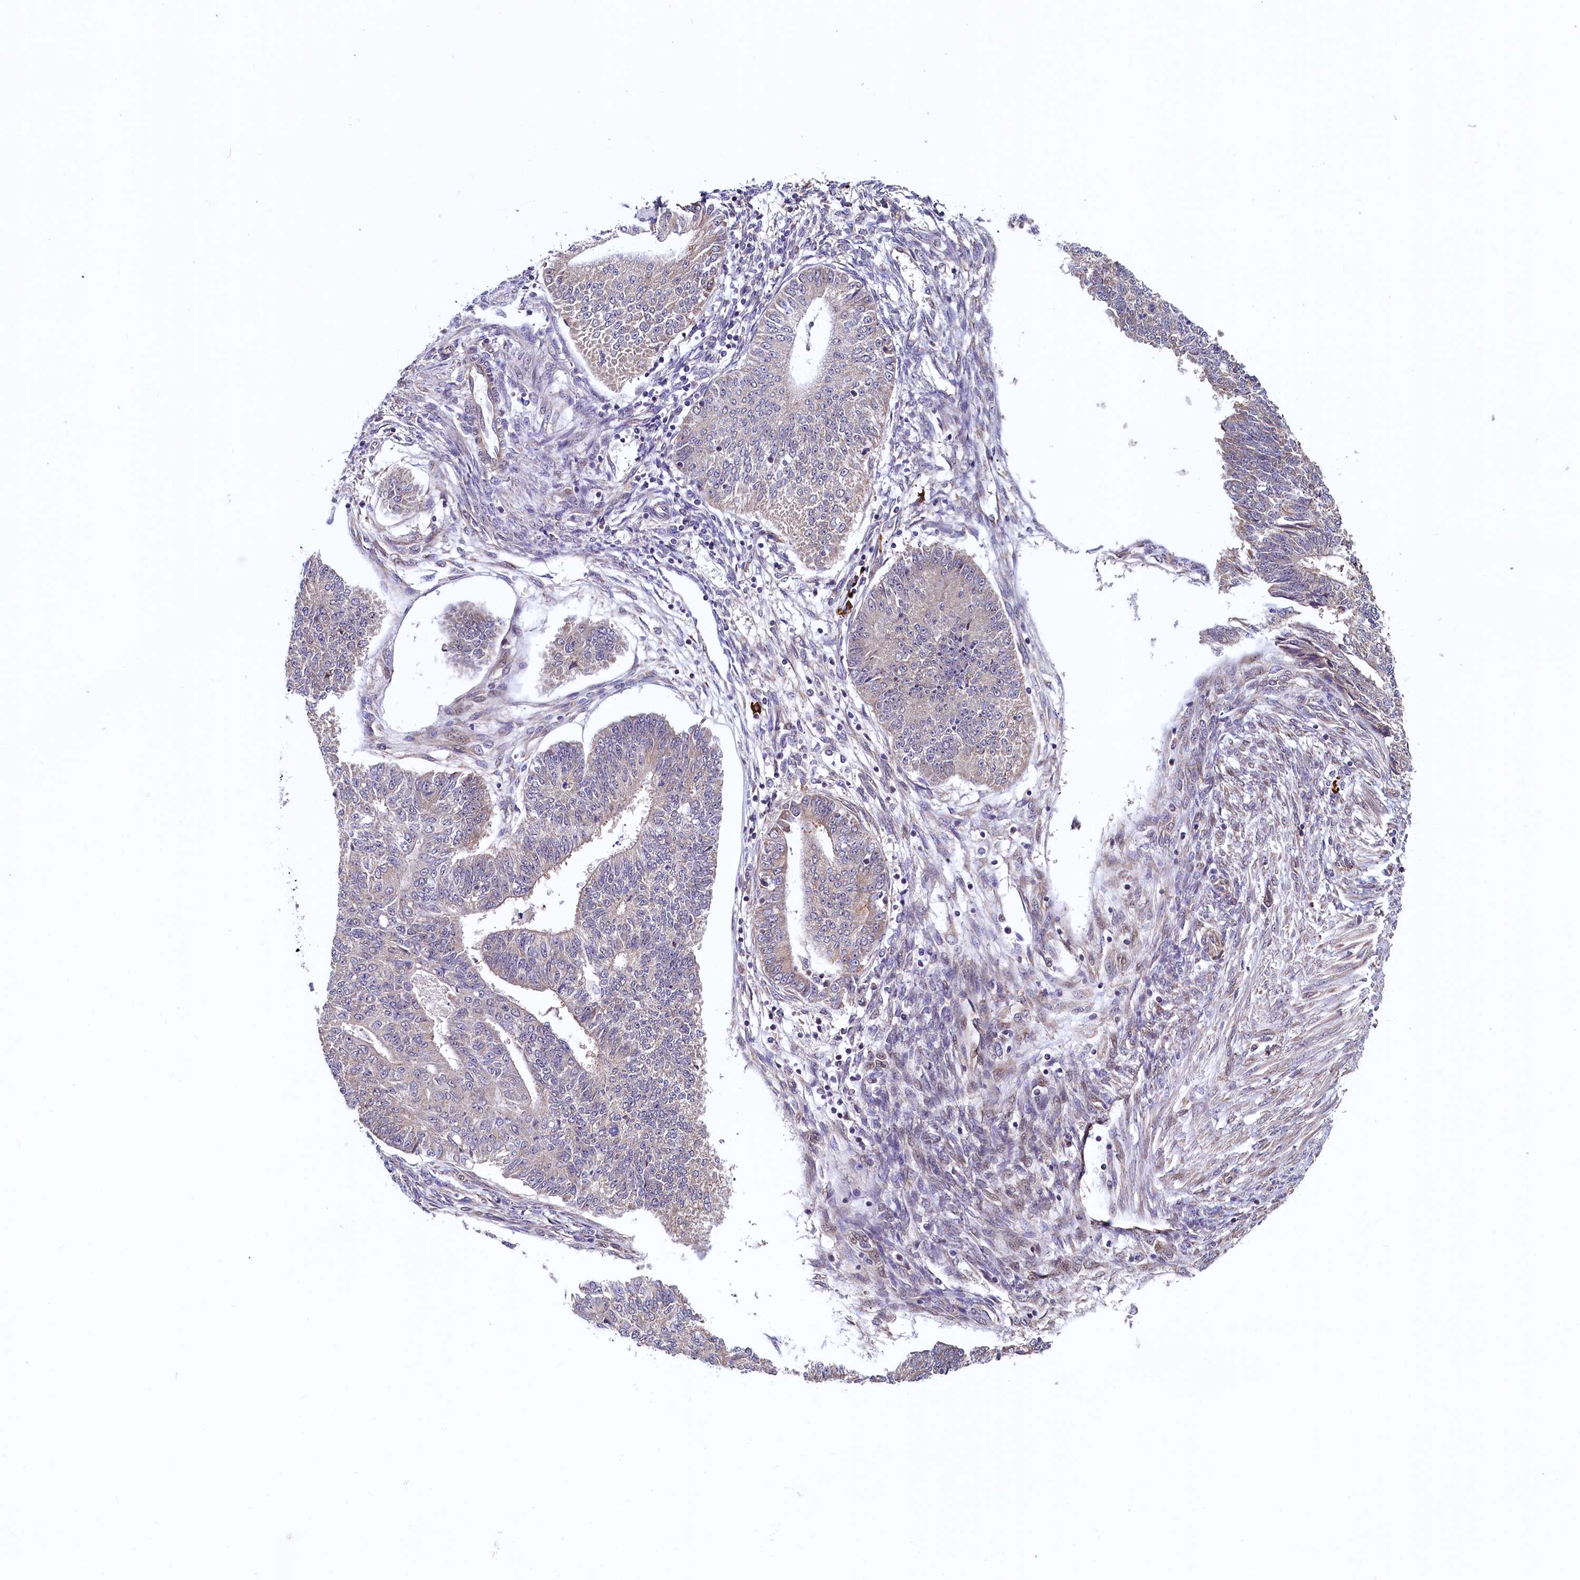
{"staining": {"intensity": "weak", "quantity": "<25%", "location": "cytoplasmic/membranous"}, "tissue": "endometrial cancer", "cell_type": "Tumor cells", "image_type": "cancer", "snomed": [{"axis": "morphology", "description": "Adenocarcinoma, NOS"}, {"axis": "topography", "description": "Endometrium"}], "caption": "Immunohistochemistry (IHC) image of neoplastic tissue: human endometrial adenocarcinoma stained with DAB reveals no significant protein expression in tumor cells.", "gene": "RBFA", "patient": {"sex": "female", "age": 32}}